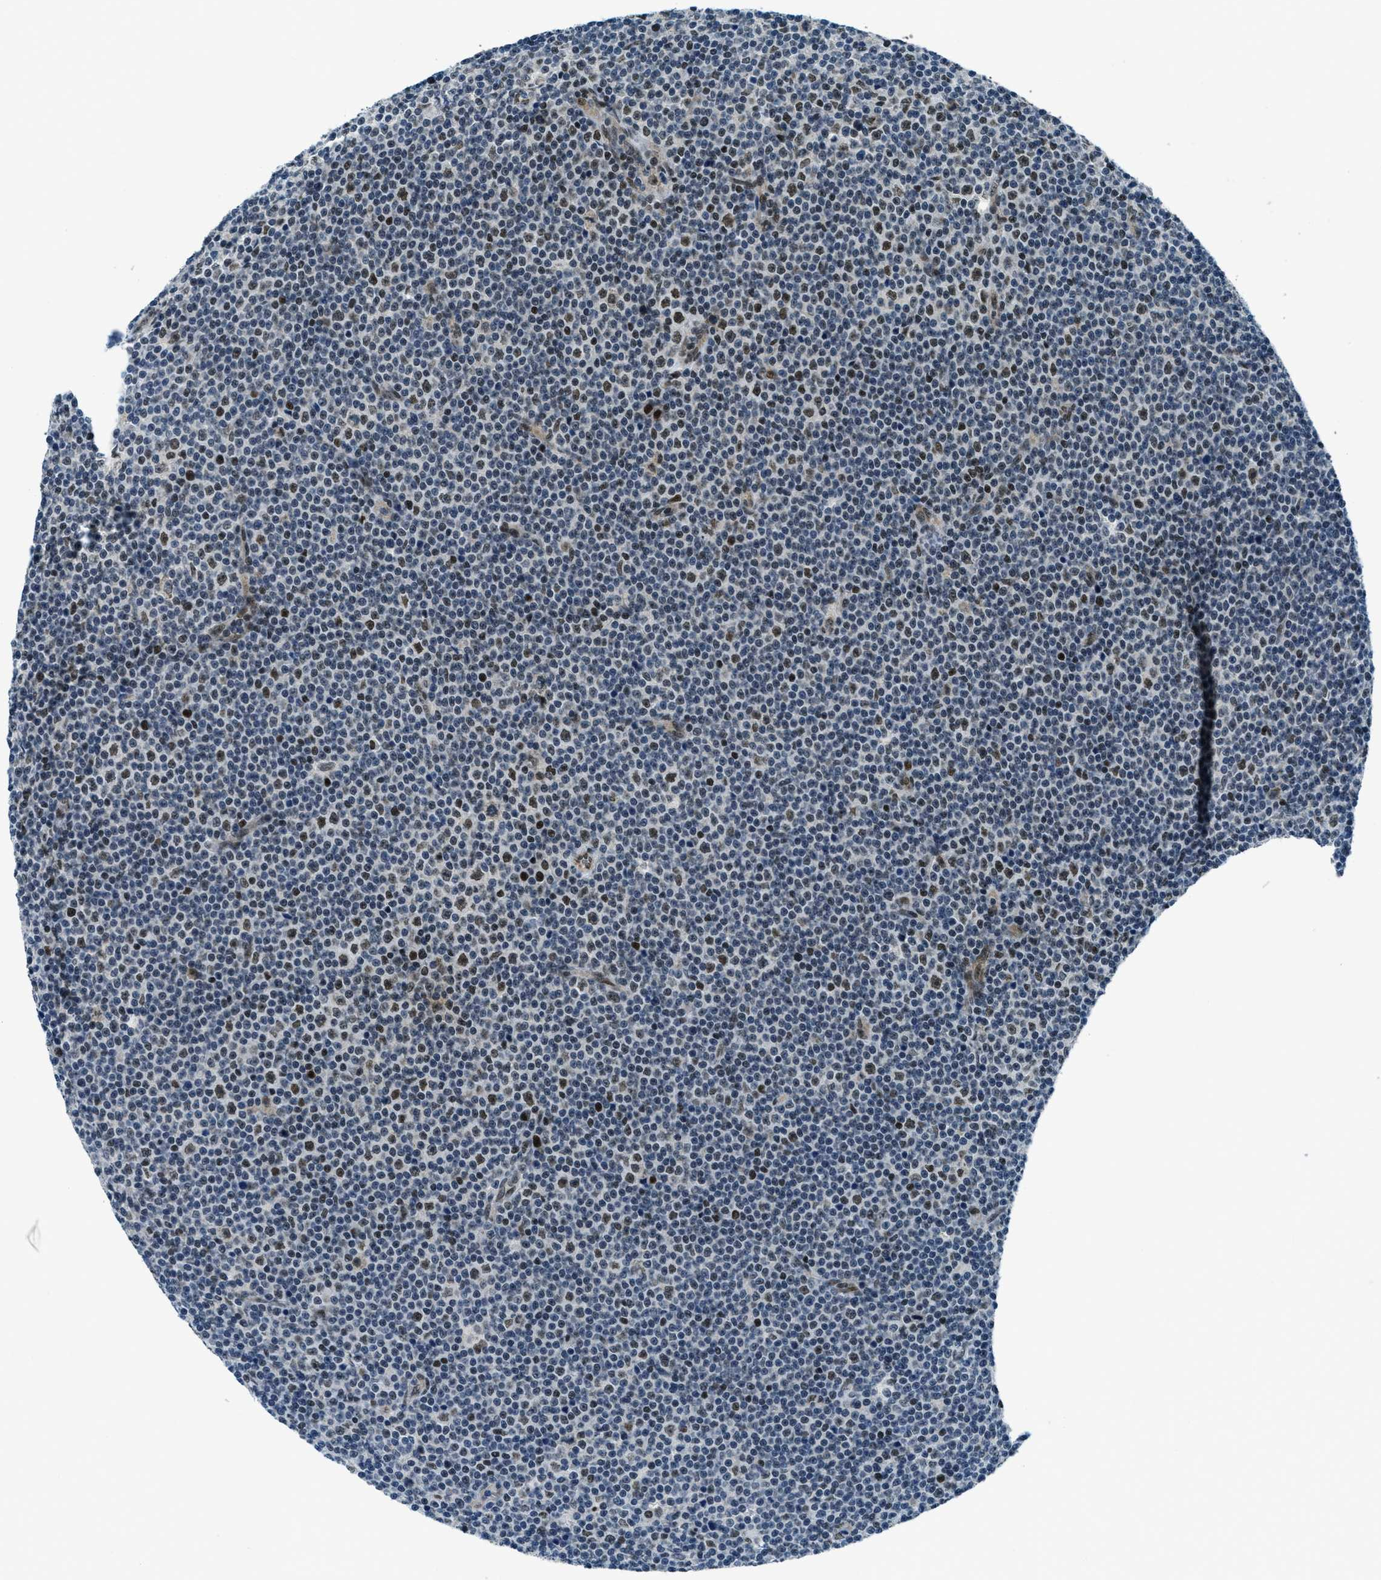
{"staining": {"intensity": "moderate", "quantity": "25%-75%", "location": "nuclear"}, "tissue": "lymphoma", "cell_type": "Tumor cells", "image_type": "cancer", "snomed": [{"axis": "morphology", "description": "Malignant lymphoma, non-Hodgkin's type, Low grade"}, {"axis": "topography", "description": "Lymph node"}], "caption": "Immunohistochemical staining of human lymphoma reveals medium levels of moderate nuclear protein staining in about 25%-75% of tumor cells.", "gene": "KLF6", "patient": {"sex": "female", "age": 67}}